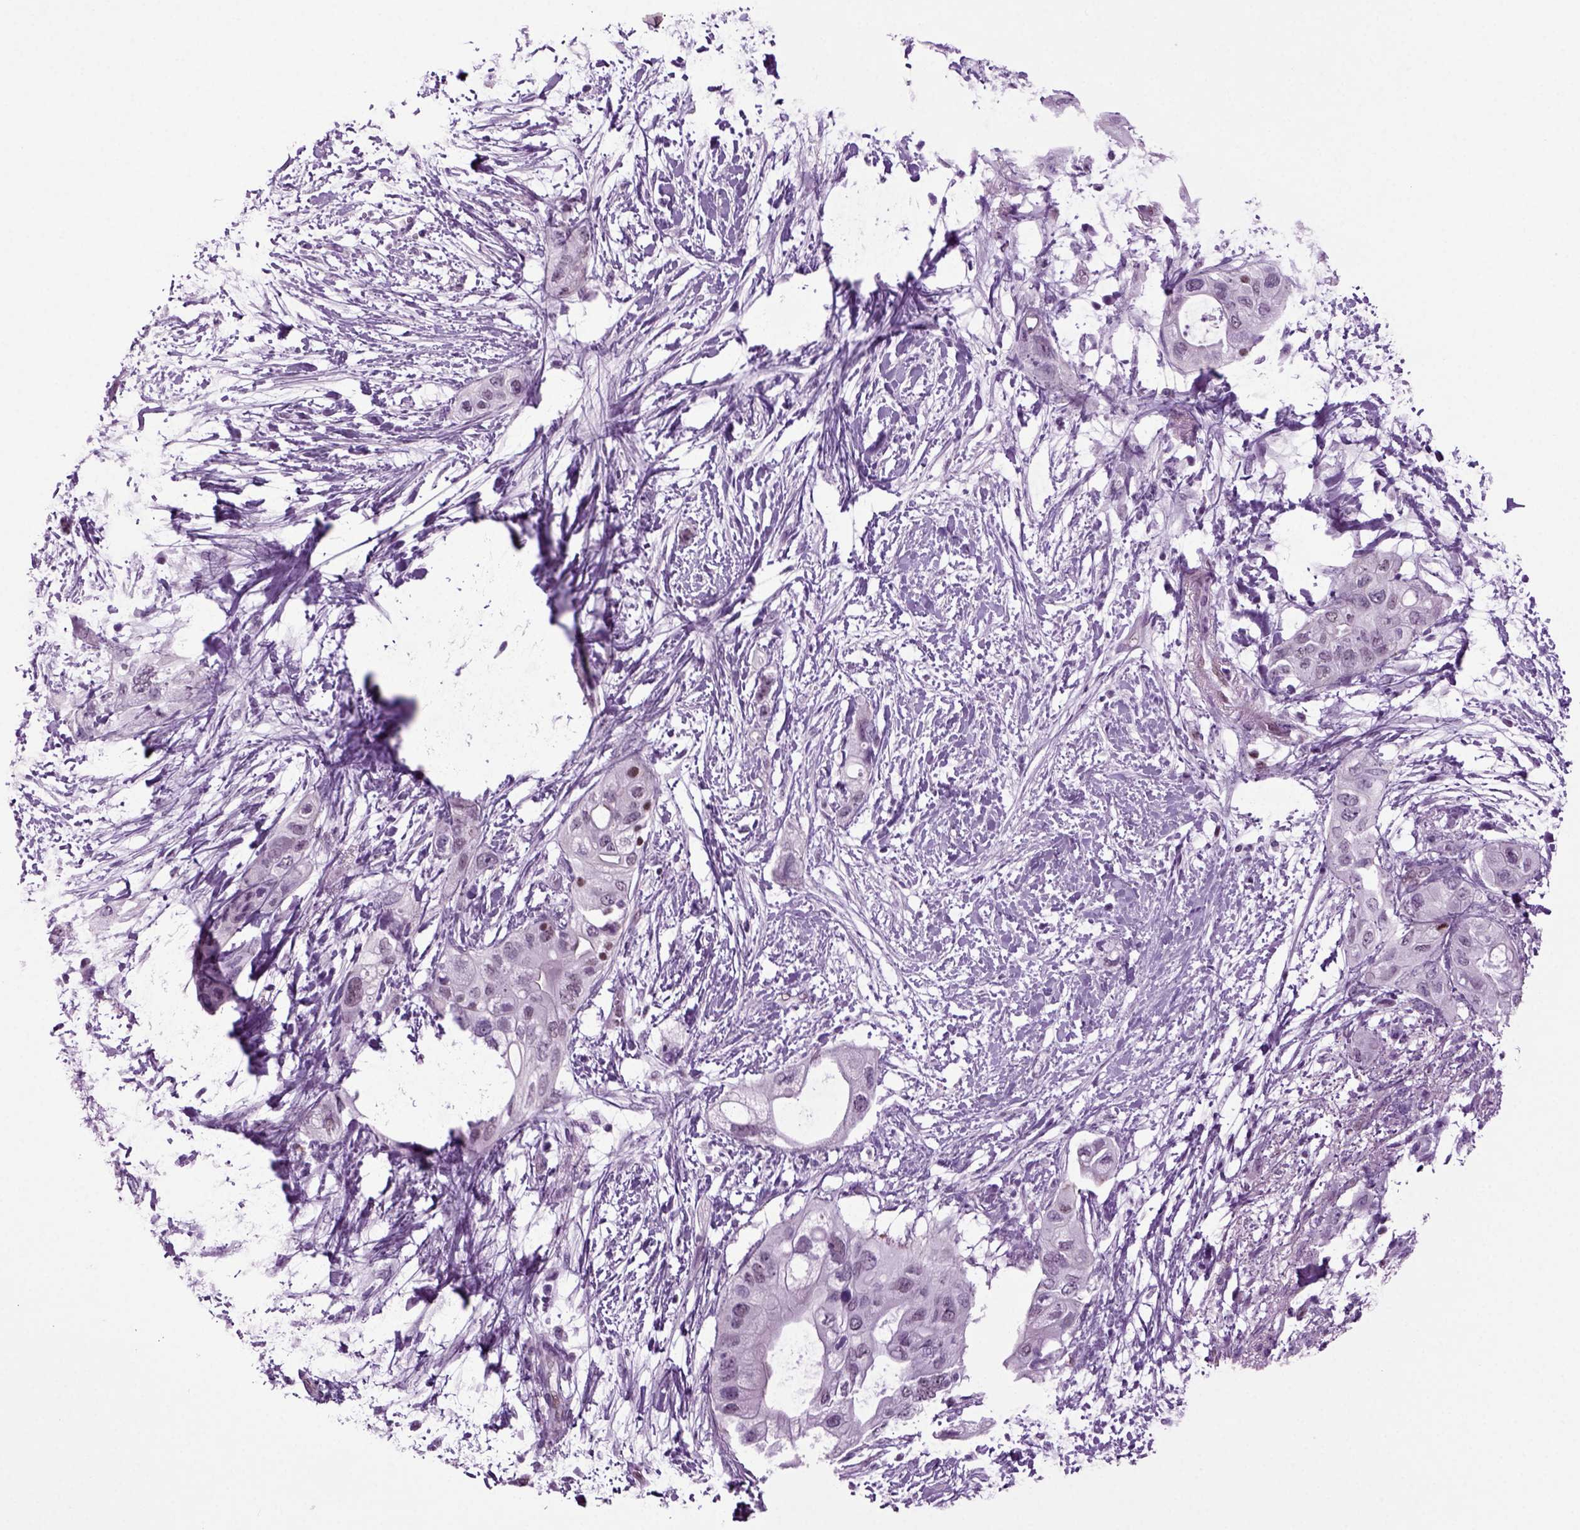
{"staining": {"intensity": "negative", "quantity": "none", "location": "none"}, "tissue": "pancreatic cancer", "cell_type": "Tumor cells", "image_type": "cancer", "snomed": [{"axis": "morphology", "description": "Adenocarcinoma, NOS"}, {"axis": "topography", "description": "Pancreas"}], "caption": "Image shows no significant protein positivity in tumor cells of adenocarcinoma (pancreatic).", "gene": "RFX3", "patient": {"sex": "female", "age": 72}}